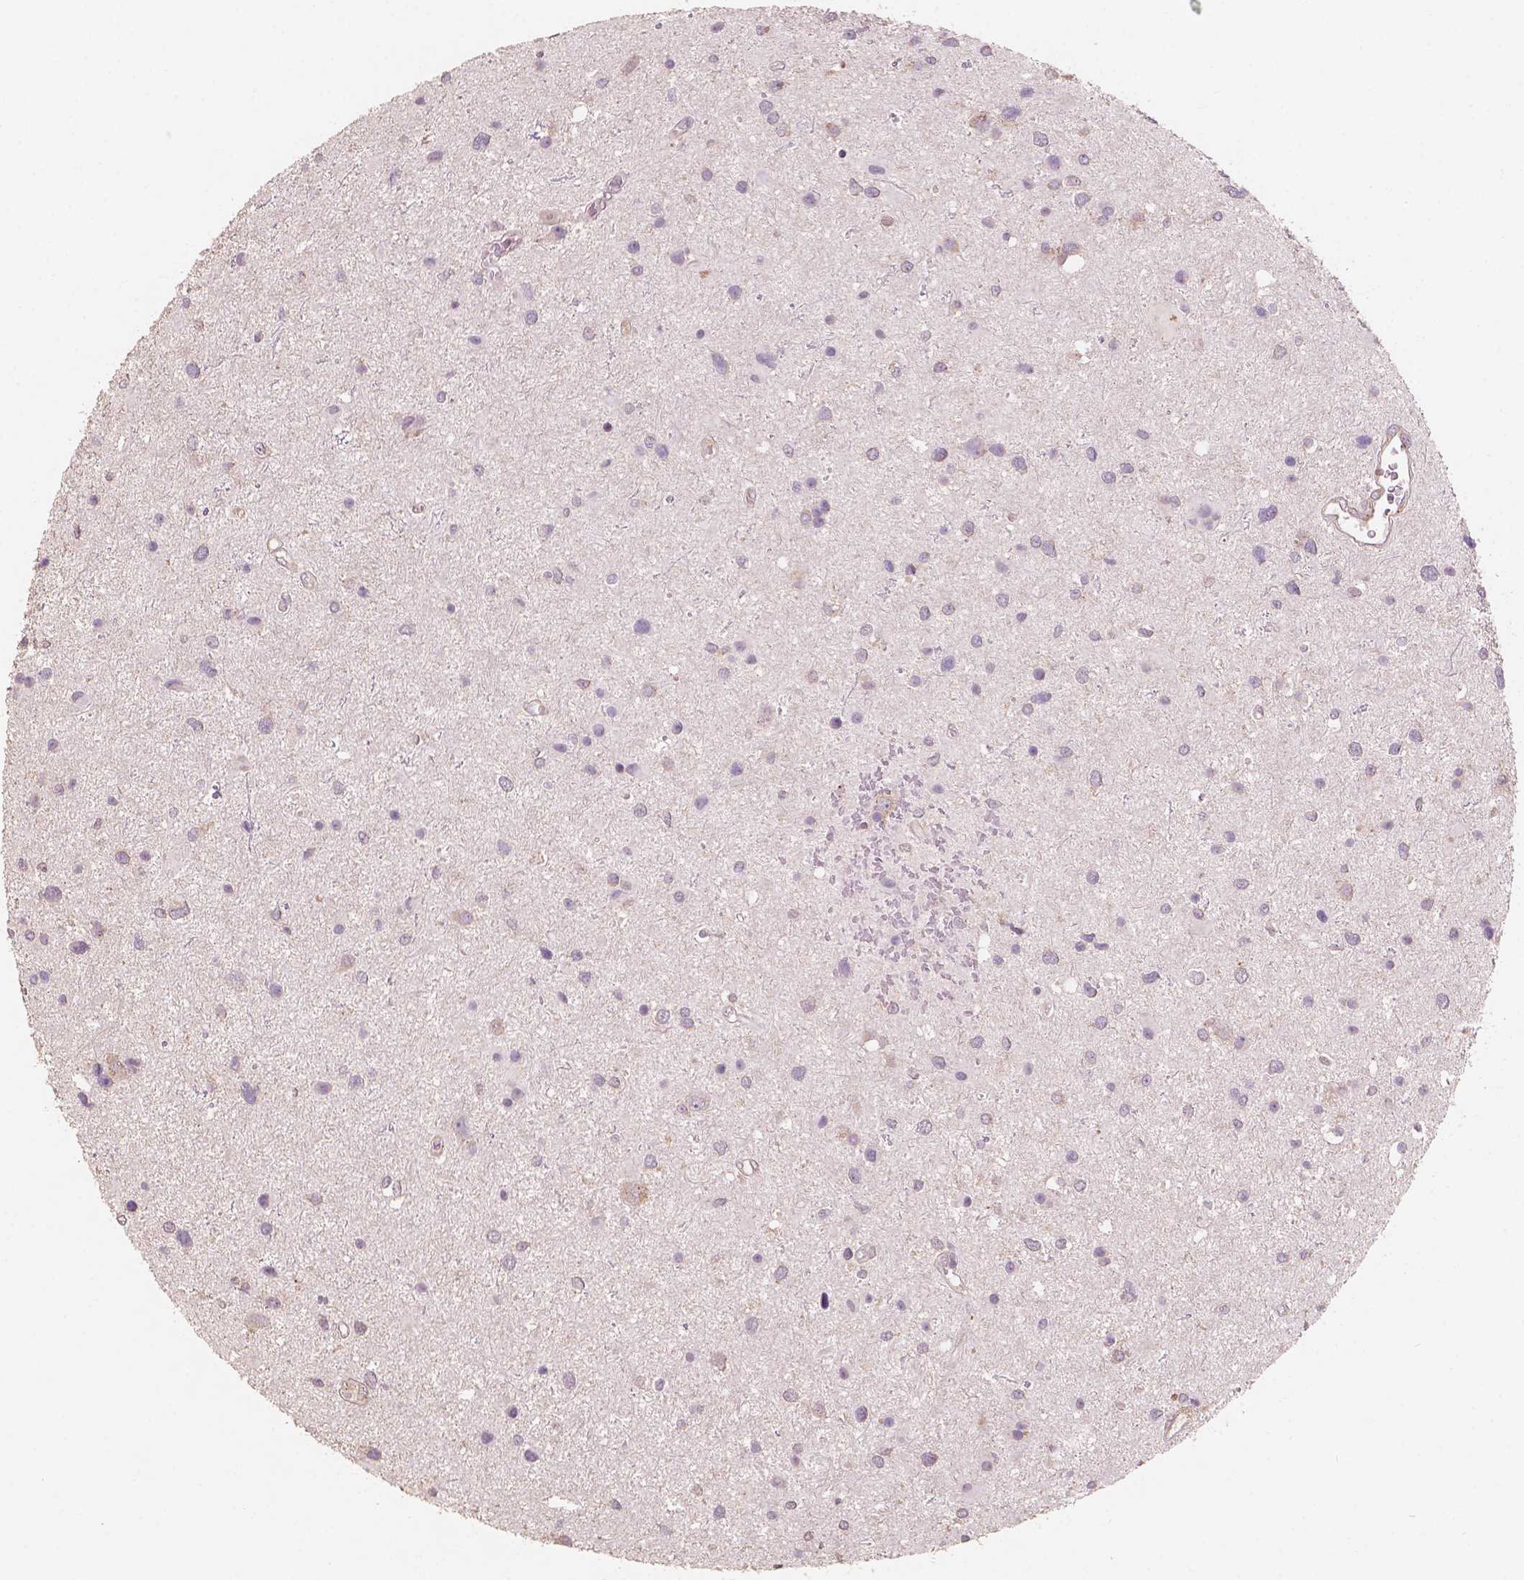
{"staining": {"intensity": "negative", "quantity": "none", "location": "none"}, "tissue": "glioma", "cell_type": "Tumor cells", "image_type": "cancer", "snomed": [{"axis": "morphology", "description": "Glioma, malignant, Low grade"}, {"axis": "topography", "description": "Brain"}], "caption": "A high-resolution histopathology image shows immunohistochemistry staining of malignant glioma (low-grade), which reveals no significant staining in tumor cells.", "gene": "CHPT1", "patient": {"sex": "female", "age": 32}}